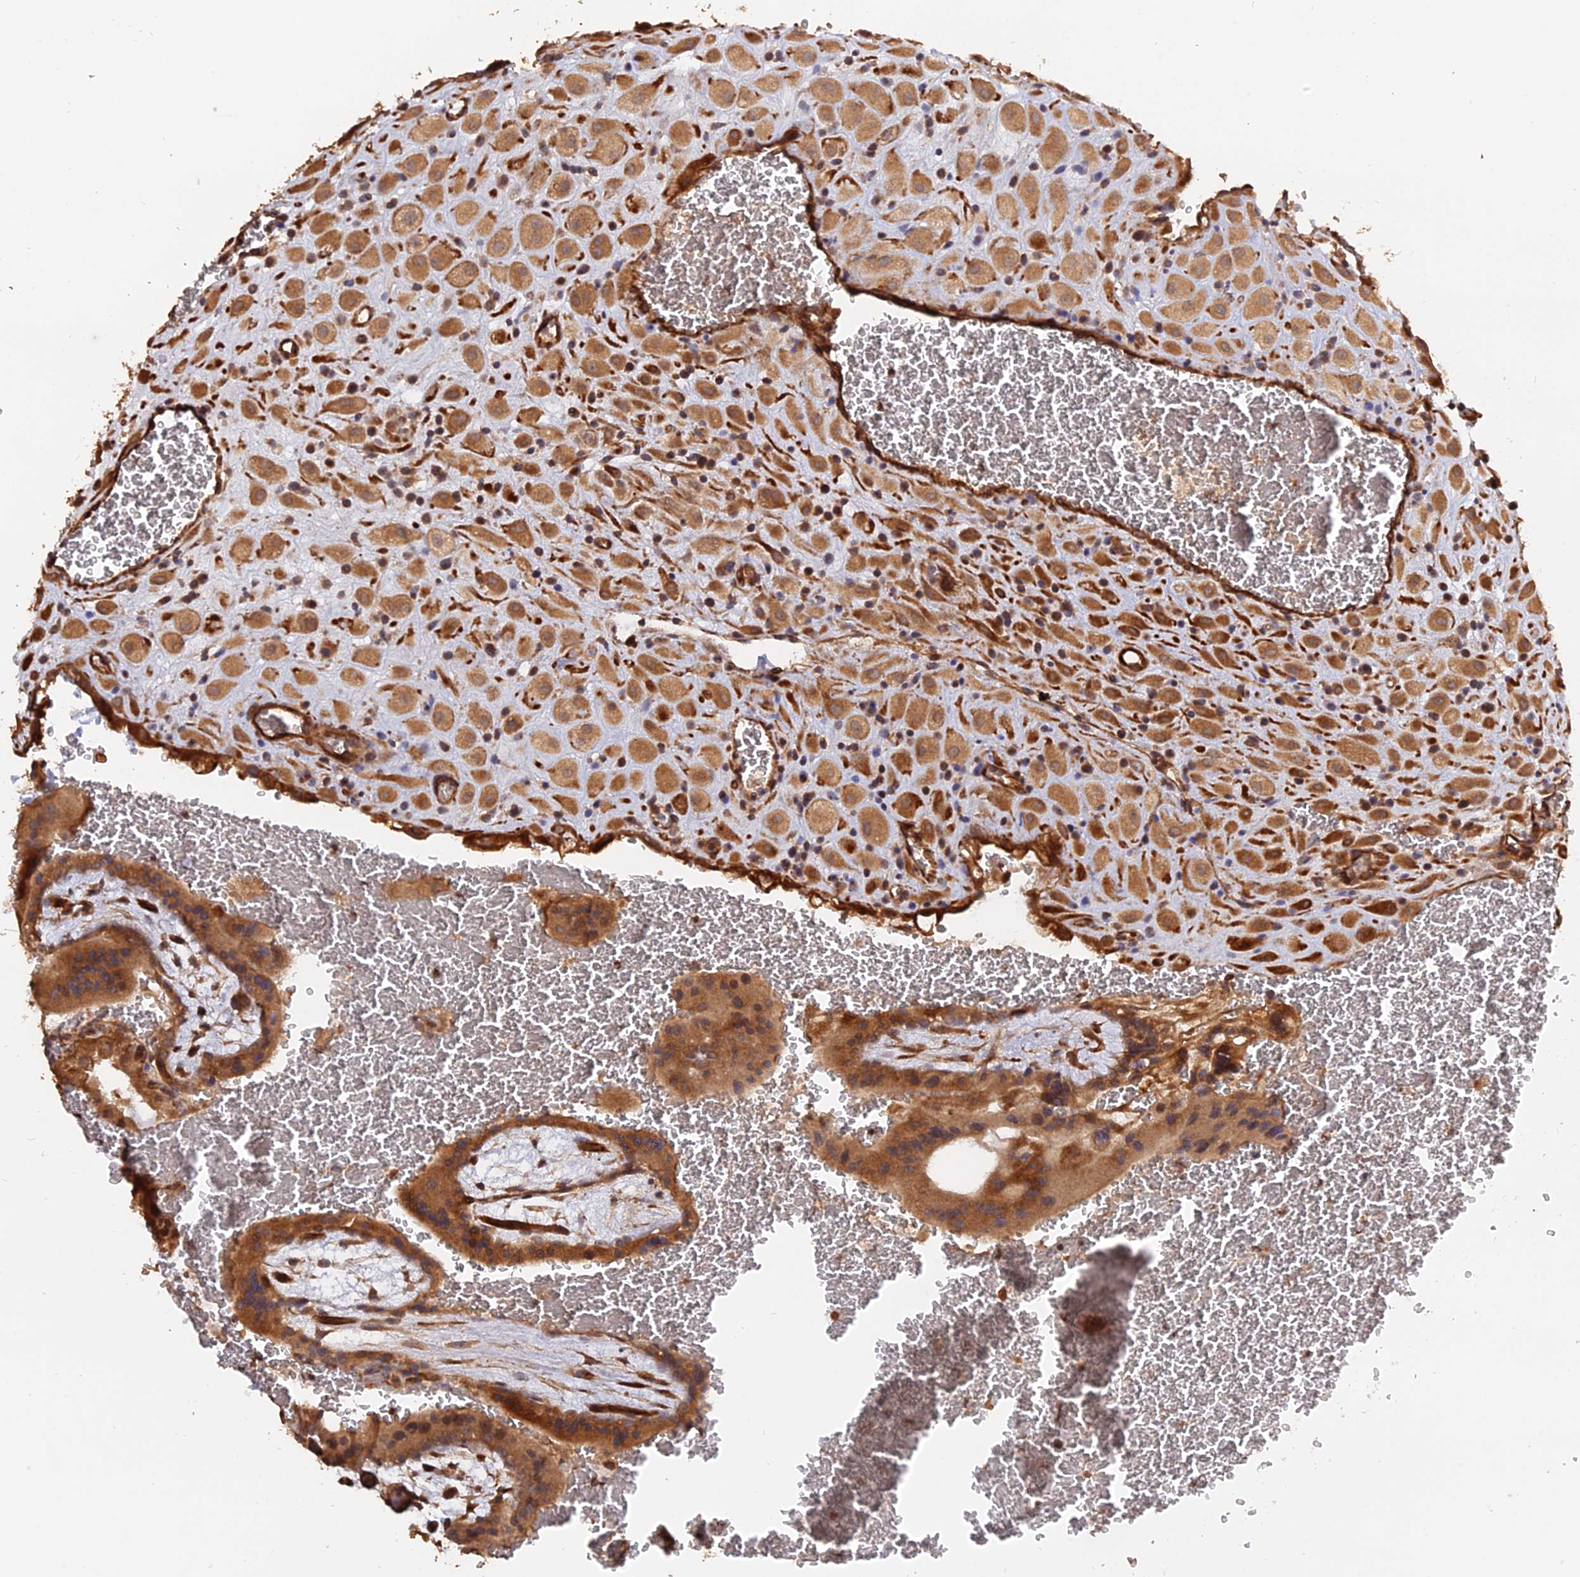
{"staining": {"intensity": "moderate", "quantity": ">75%", "location": "cytoplasmic/membranous"}, "tissue": "placenta", "cell_type": "Decidual cells", "image_type": "normal", "snomed": [{"axis": "morphology", "description": "Normal tissue, NOS"}, {"axis": "topography", "description": "Placenta"}], "caption": "An immunohistochemistry (IHC) micrograph of benign tissue is shown. Protein staining in brown labels moderate cytoplasmic/membranous positivity in placenta within decidual cells.", "gene": "CREBL2", "patient": {"sex": "female", "age": 35}}